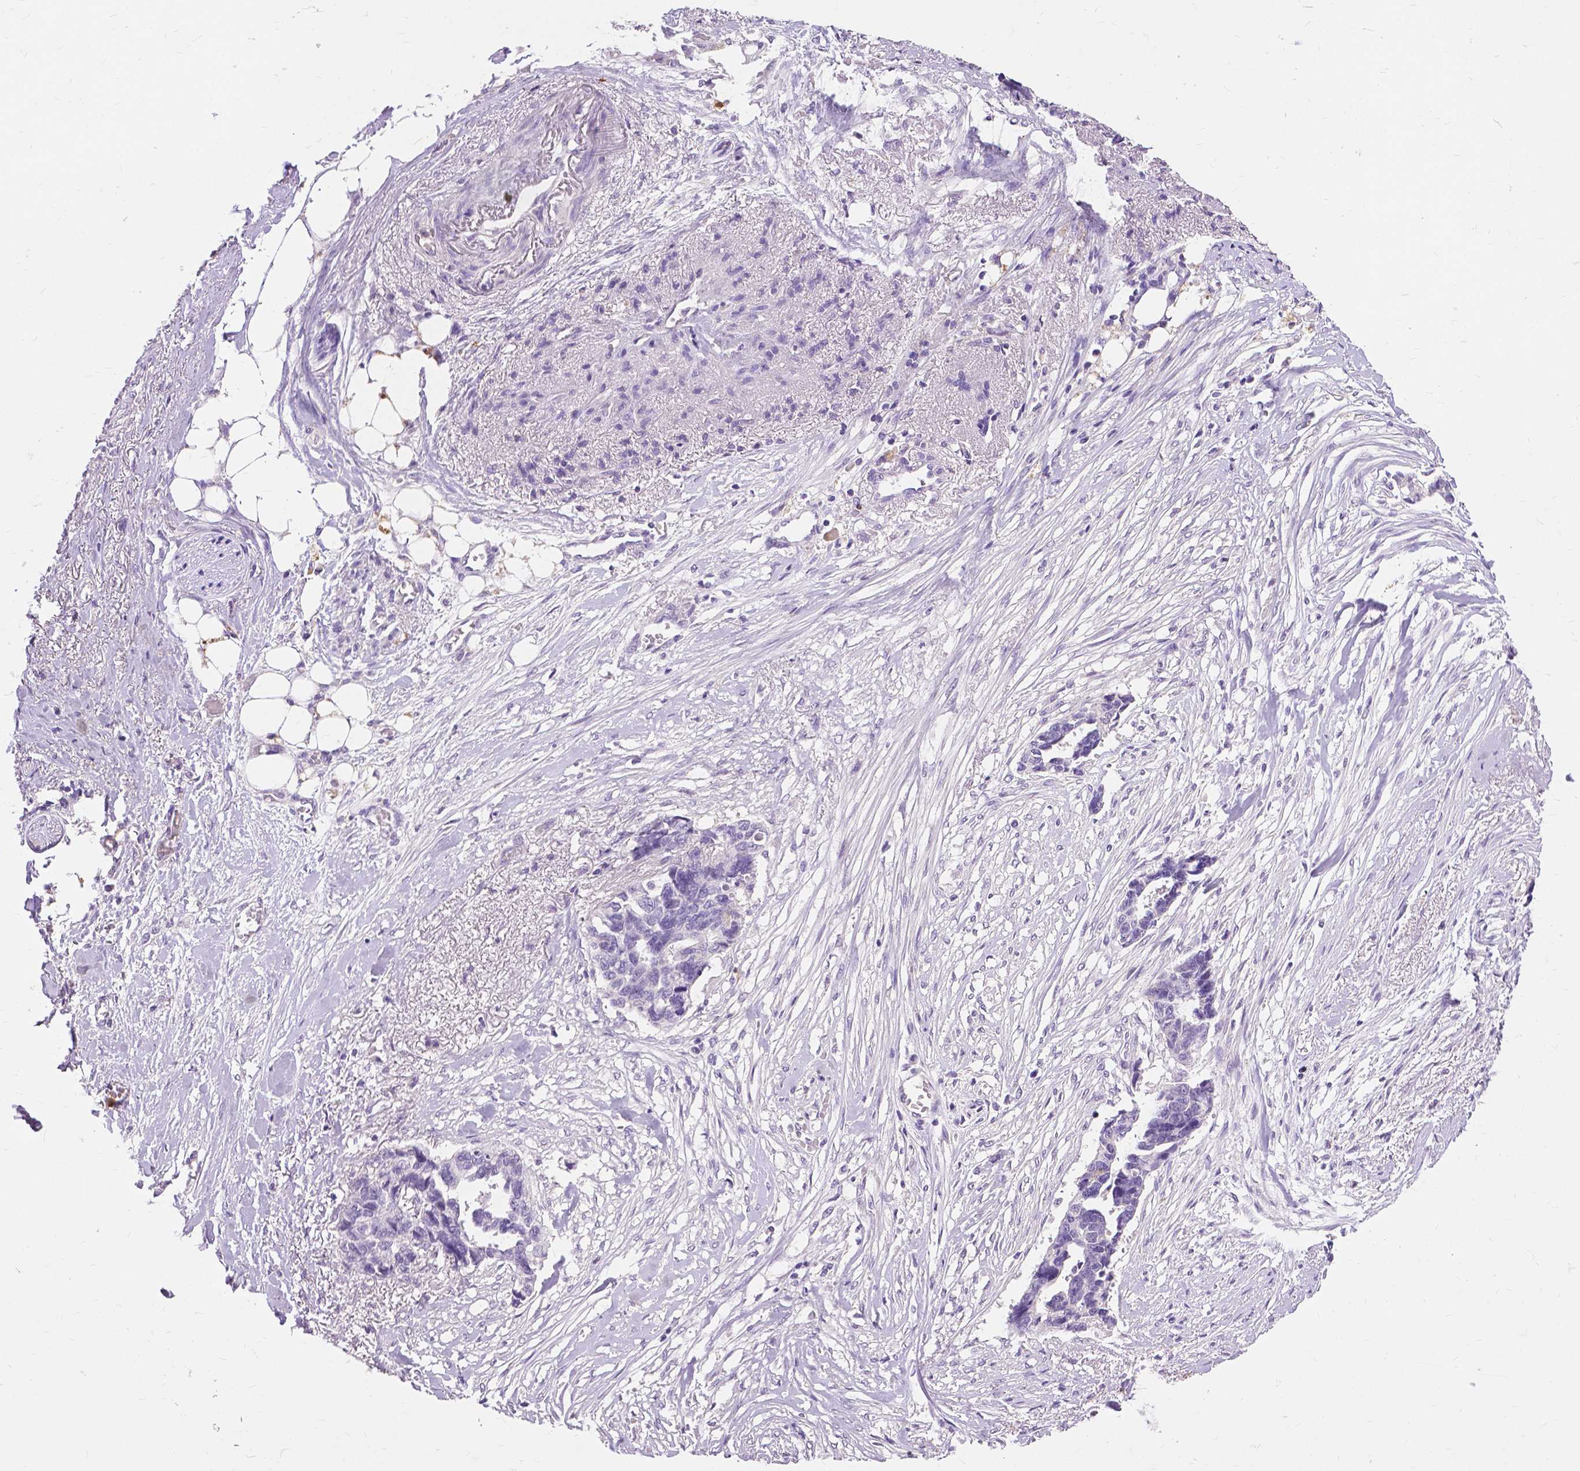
{"staining": {"intensity": "negative", "quantity": "none", "location": "none"}, "tissue": "ovarian cancer", "cell_type": "Tumor cells", "image_type": "cancer", "snomed": [{"axis": "morphology", "description": "Cystadenocarcinoma, serous, NOS"}, {"axis": "topography", "description": "Ovary"}], "caption": "IHC photomicrograph of serous cystadenocarcinoma (ovarian) stained for a protein (brown), which exhibits no staining in tumor cells. Nuclei are stained in blue.", "gene": "CXCR2", "patient": {"sex": "female", "age": 69}}